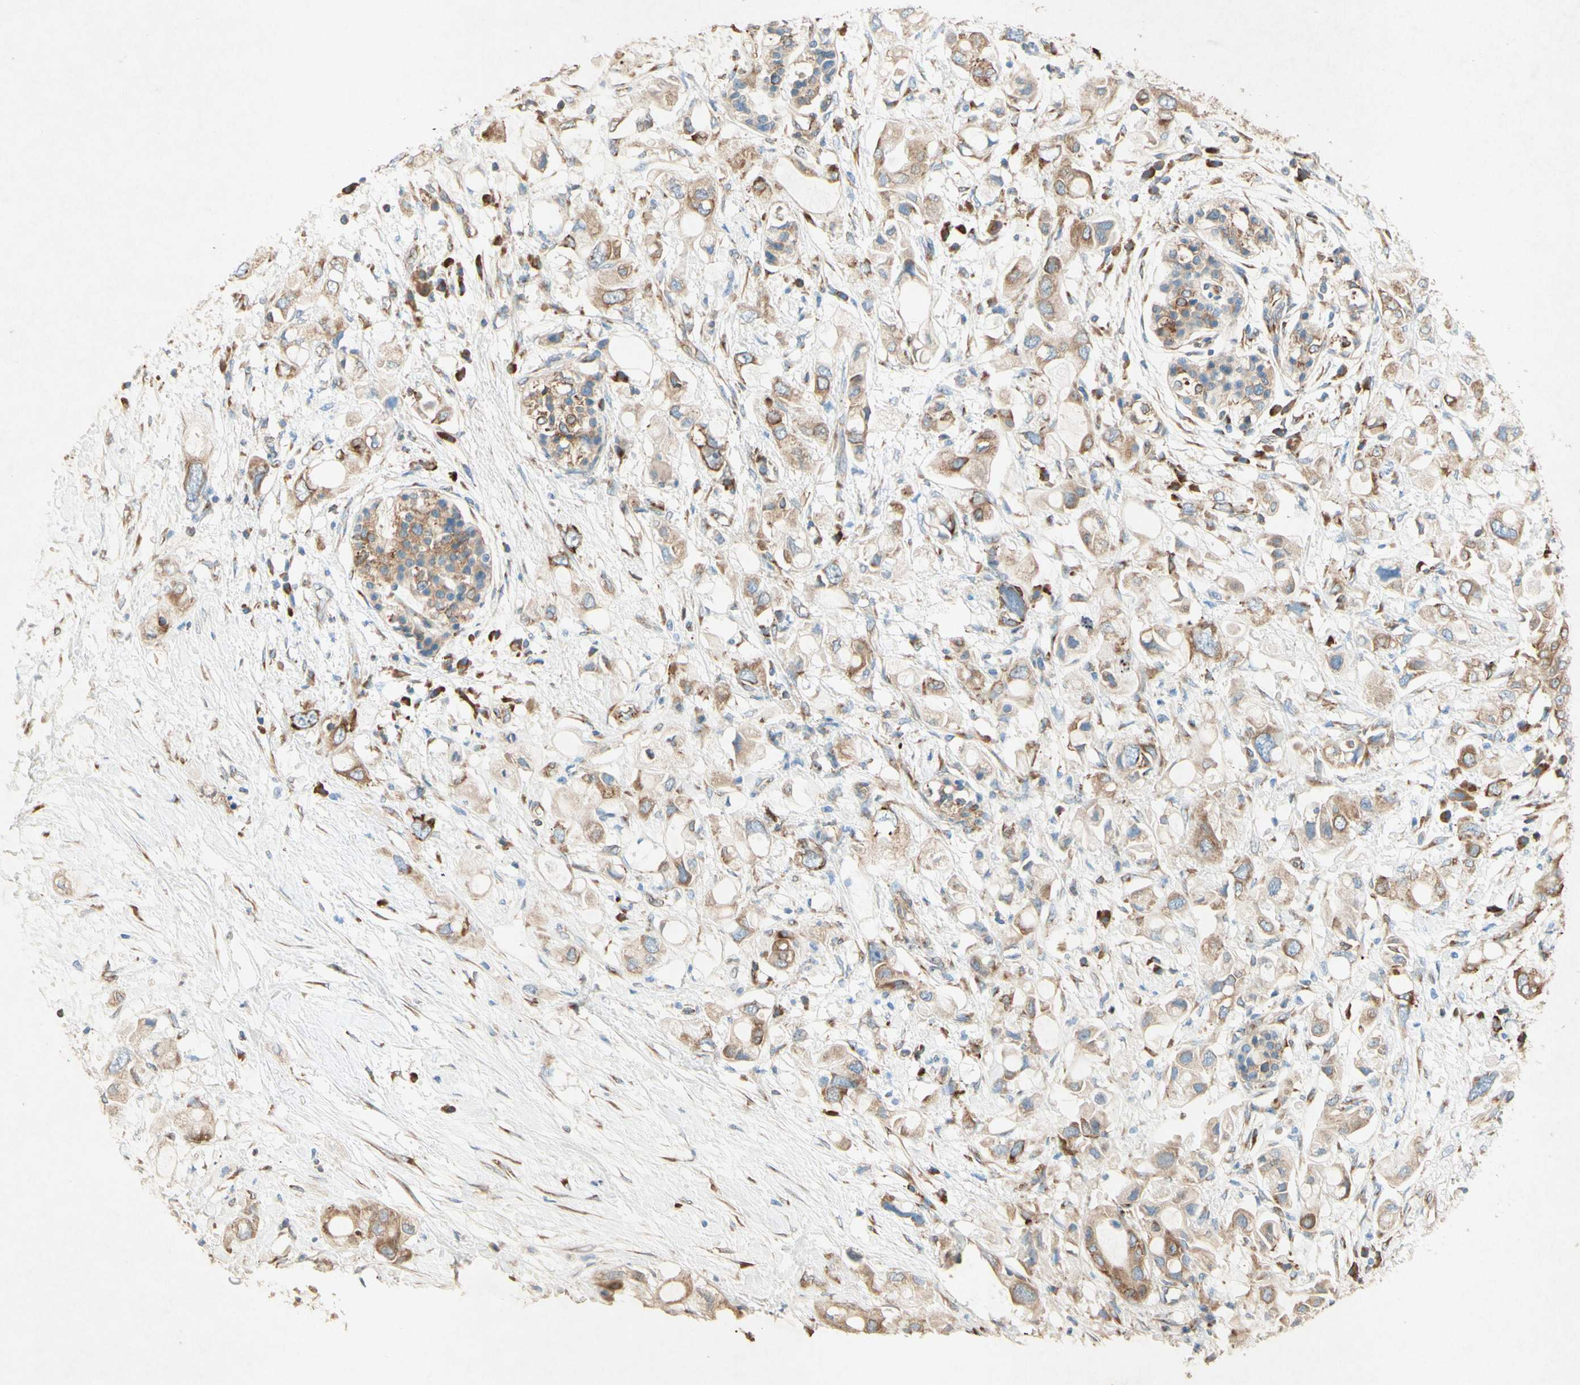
{"staining": {"intensity": "moderate", "quantity": ">75%", "location": "cytoplasmic/membranous"}, "tissue": "pancreatic cancer", "cell_type": "Tumor cells", "image_type": "cancer", "snomed": [{"axis": "morphology", "description": "Adenocarcinoma, NOS"}, {"axis": "topography", "description": "Pancreas"}], "caption": "Tumor cells reveal moderate cytoplasmic/membranous expression in approximately >75% of cells in pancreatic adenocarcinoma. The protein is stained brown, and the nuclei are stained in blue (DAB (3,3'-diaminobenzidine) IHC with brightfield microscopy, high magnification).", "gene": "PABPC1", "patient": {"sex": "female", "age": 56}}